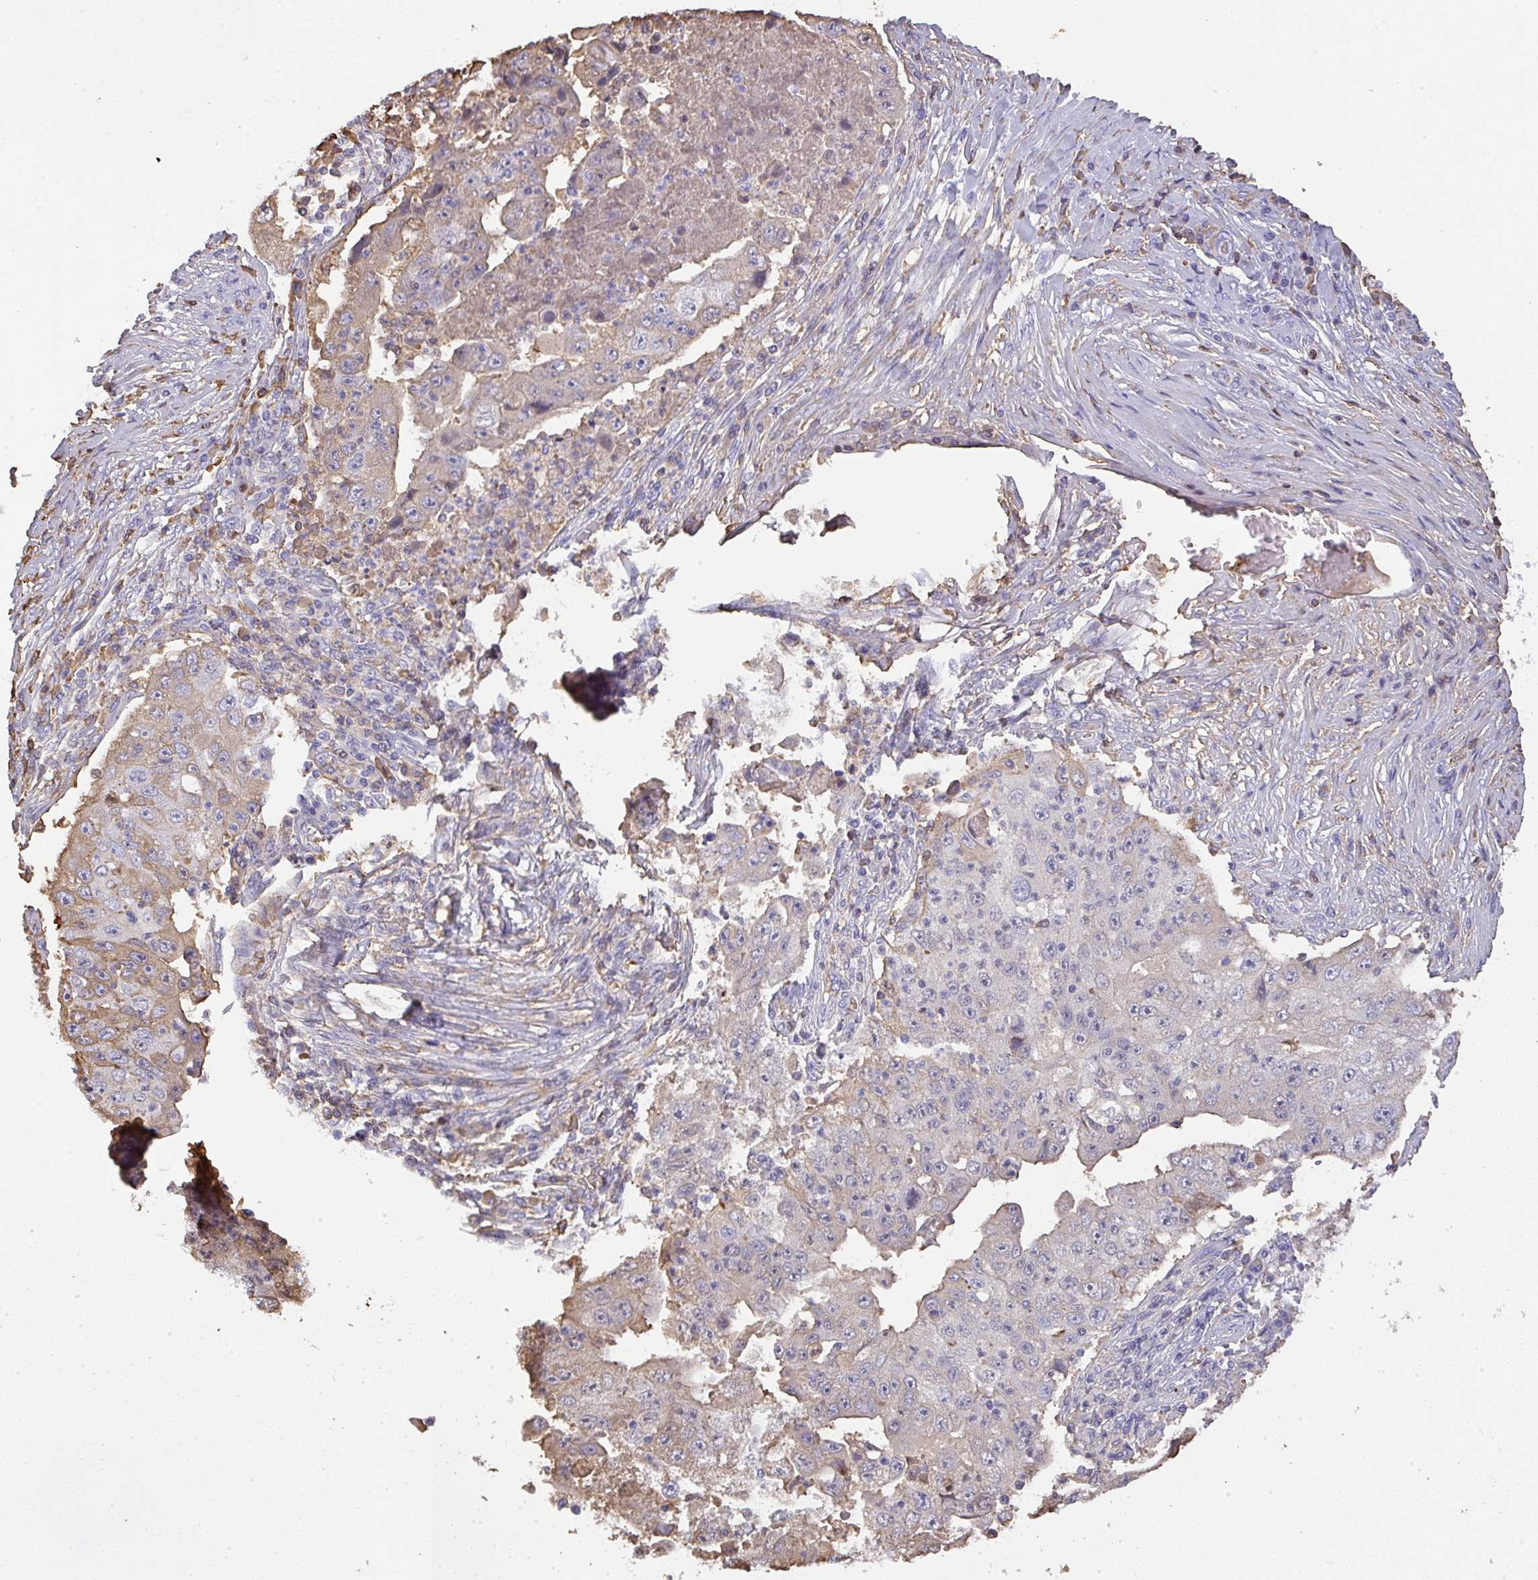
{"staining": {"intensity": "weak", "quantity": "<25%", "location": "cytoplasmic/membranous"}, "tissue": "lung cancer", "cell_type": "Tumor cells", "image_type": "cancer", "snomed": [{"axis": "morphology", "description": "Squamous cell carcinoma, NOS"}, {"axis": "topography", "description": "Lung"}], "caption": "The histopathology image exhibits no staining of tumor cells in lung squamous cell carcinoma. Brightfield microscopy of IHC stained with DAB (brown) and hematoxylin (blue), captured at high magnification.", "gene": "SMYD5", "patient": {"sex": "male", "age": 64}}